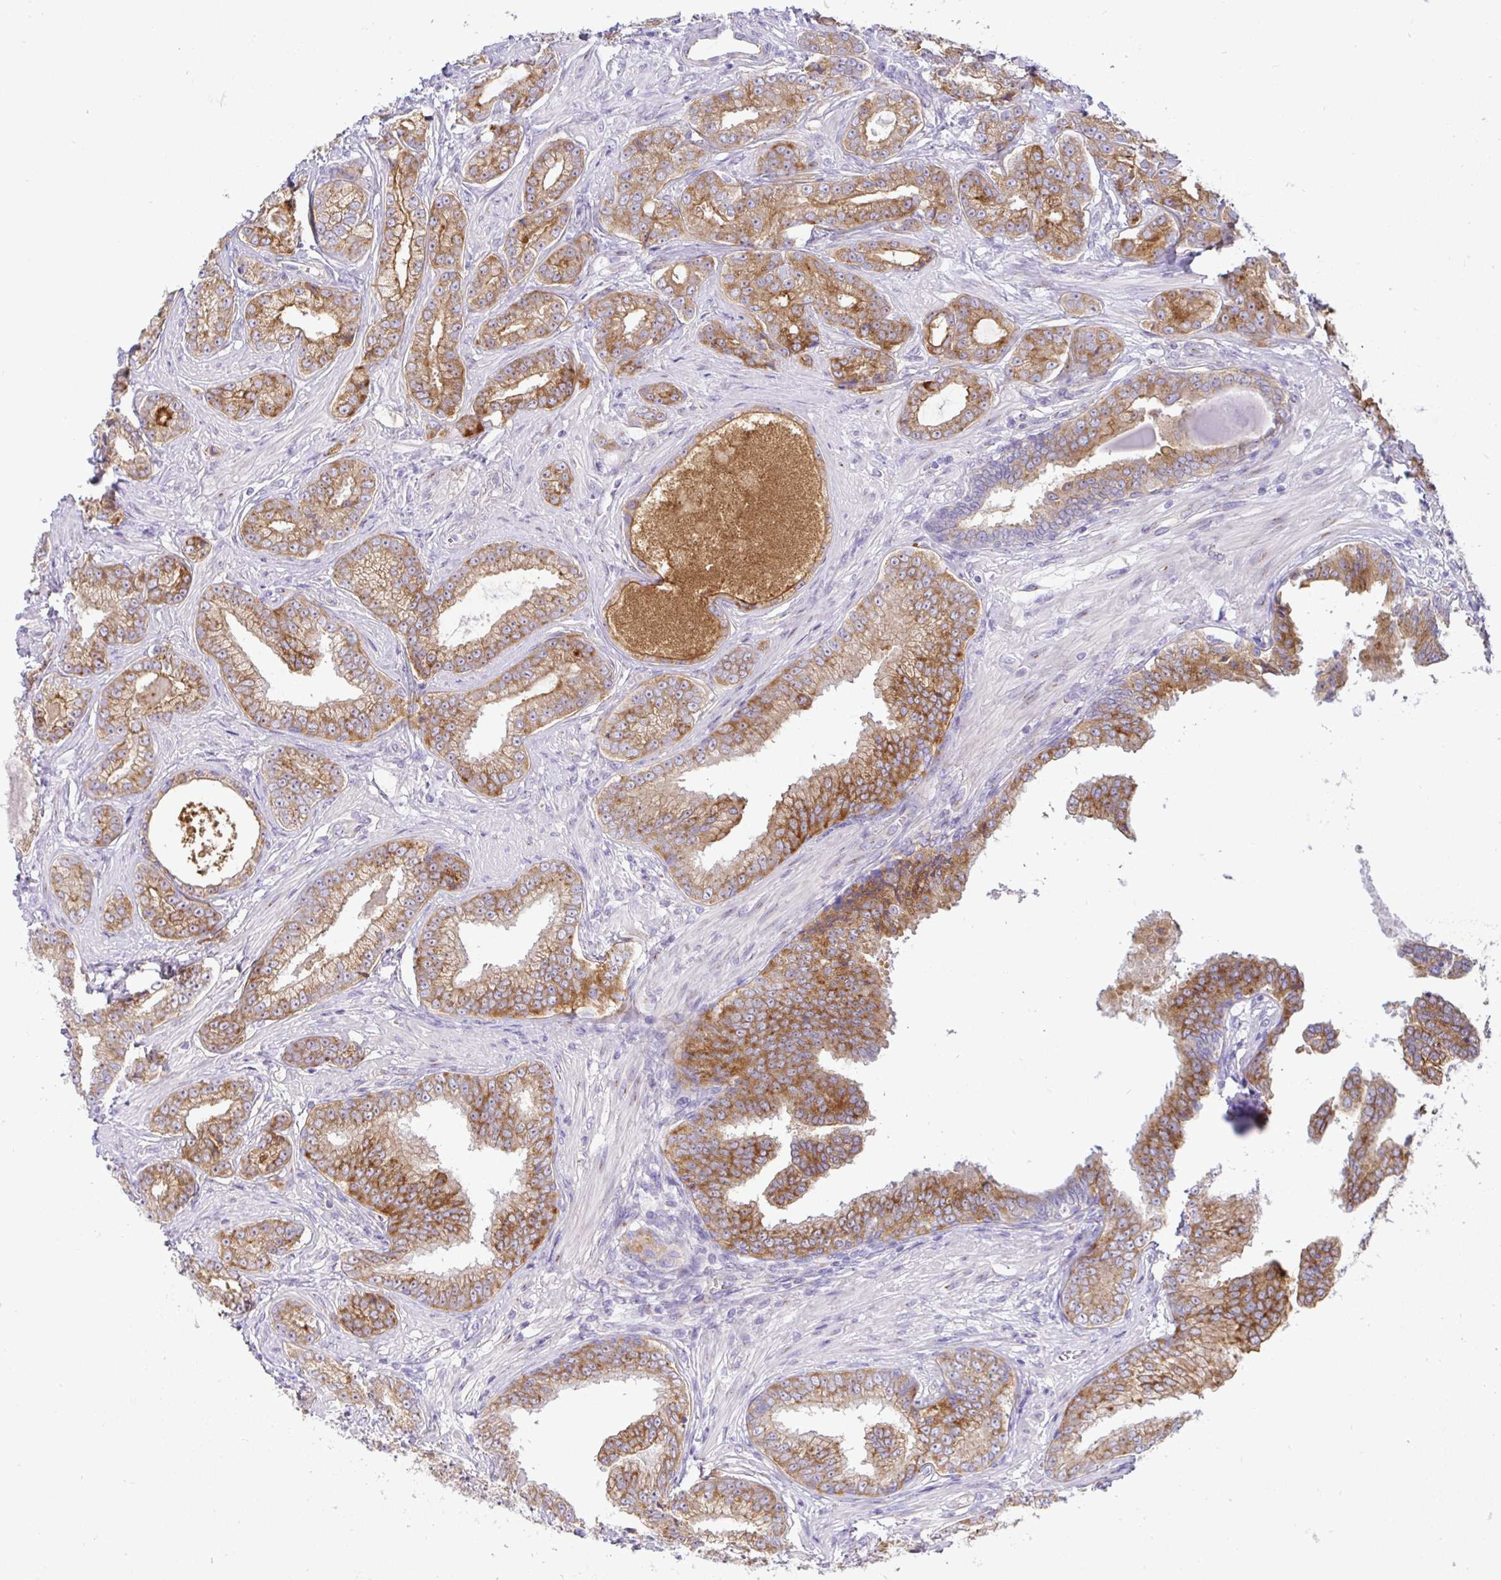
{"staining": {"intensity": "moderate", "quantity": ">75%", "location": "cytoplasmic/membranous"}, "tissue": "prostate cancer", "cell_type": "Tumor cells", "image_type": "cancer", "snomed": [{"axis": "morphology", "description": "Adenocarcinoma, Low grade"}, {"axis": "topography", "description": "Prostate"}], "caption": "Protein analysis of prostate adenocarcinoma (low-grade) tissue reveals moderate cytoplasmic/membranous staining in about >75% of tumor cells. (DAB (3,3'-diaminobenzidine) IHC, brown staining for protein, blue staining for nuclei).", "gene": "FAM177A1", "patient": {"sex": "male", "age": 61}}